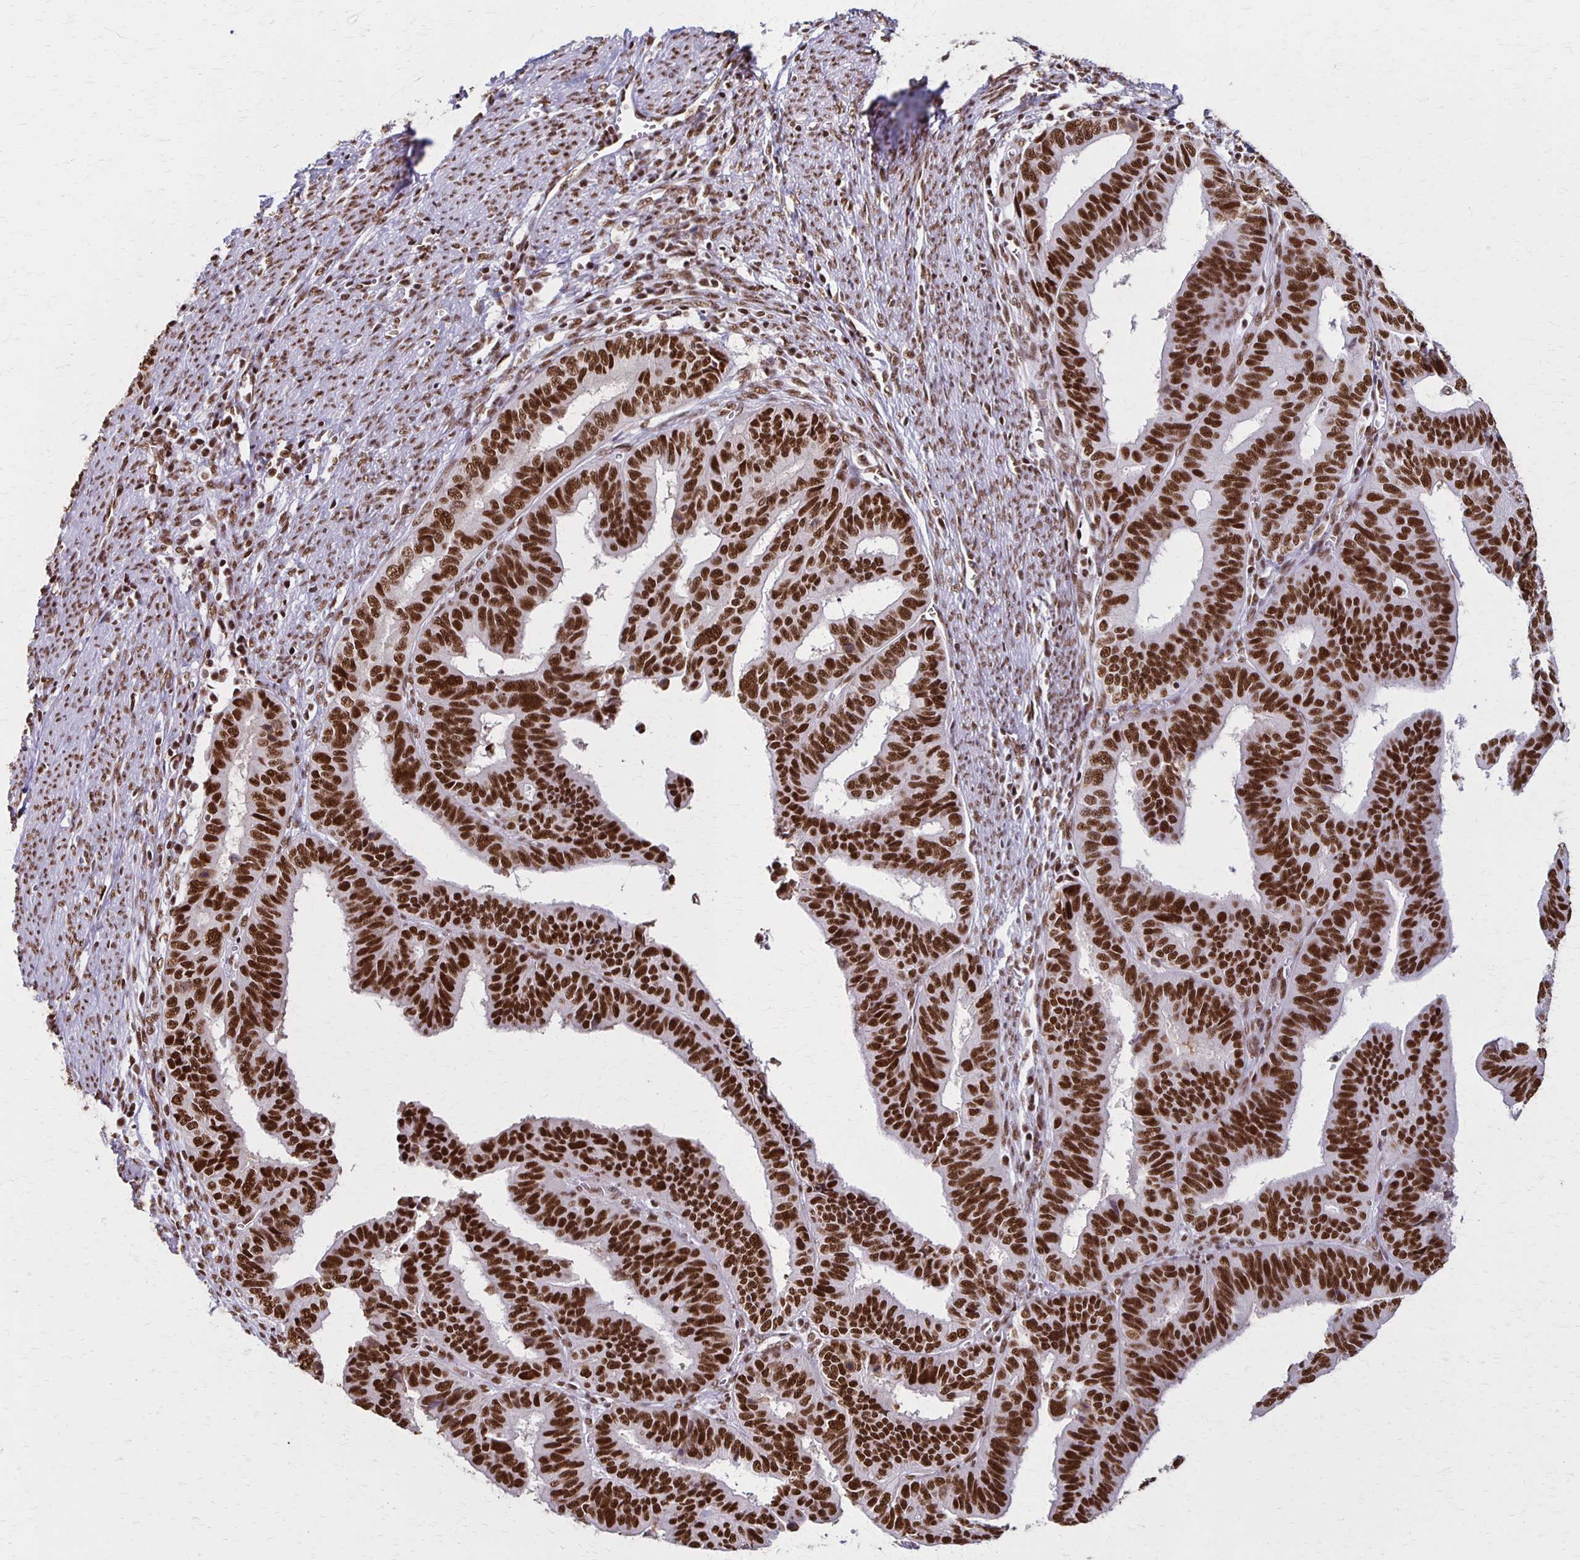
{"staining": {"intensity": "strong", "quantity": ">75%", "location": "nuclear"}, "tissue": "endometrial cancer", "cell_type": "Tumor cells", "image_type": "cancer", "snomed": [{"axis": "morphology", "description": "Adenocarcinoma, NOS"}, {"axis": "topography", "description": "Endometrium"}], "caption": "DAB immunohistochemical staining of human endometrial adenocarcinoma shows strong nuclear protein expression in approximately >75% of tumor cells. The staining was performed using DAB (3,3'-diaminobenzidine), with brown indicating positive protein expression. Nuclei are stained blue with hematoxylin.", "gene": "XRCC6", "patient": {"sex": "female", "age": 65}}